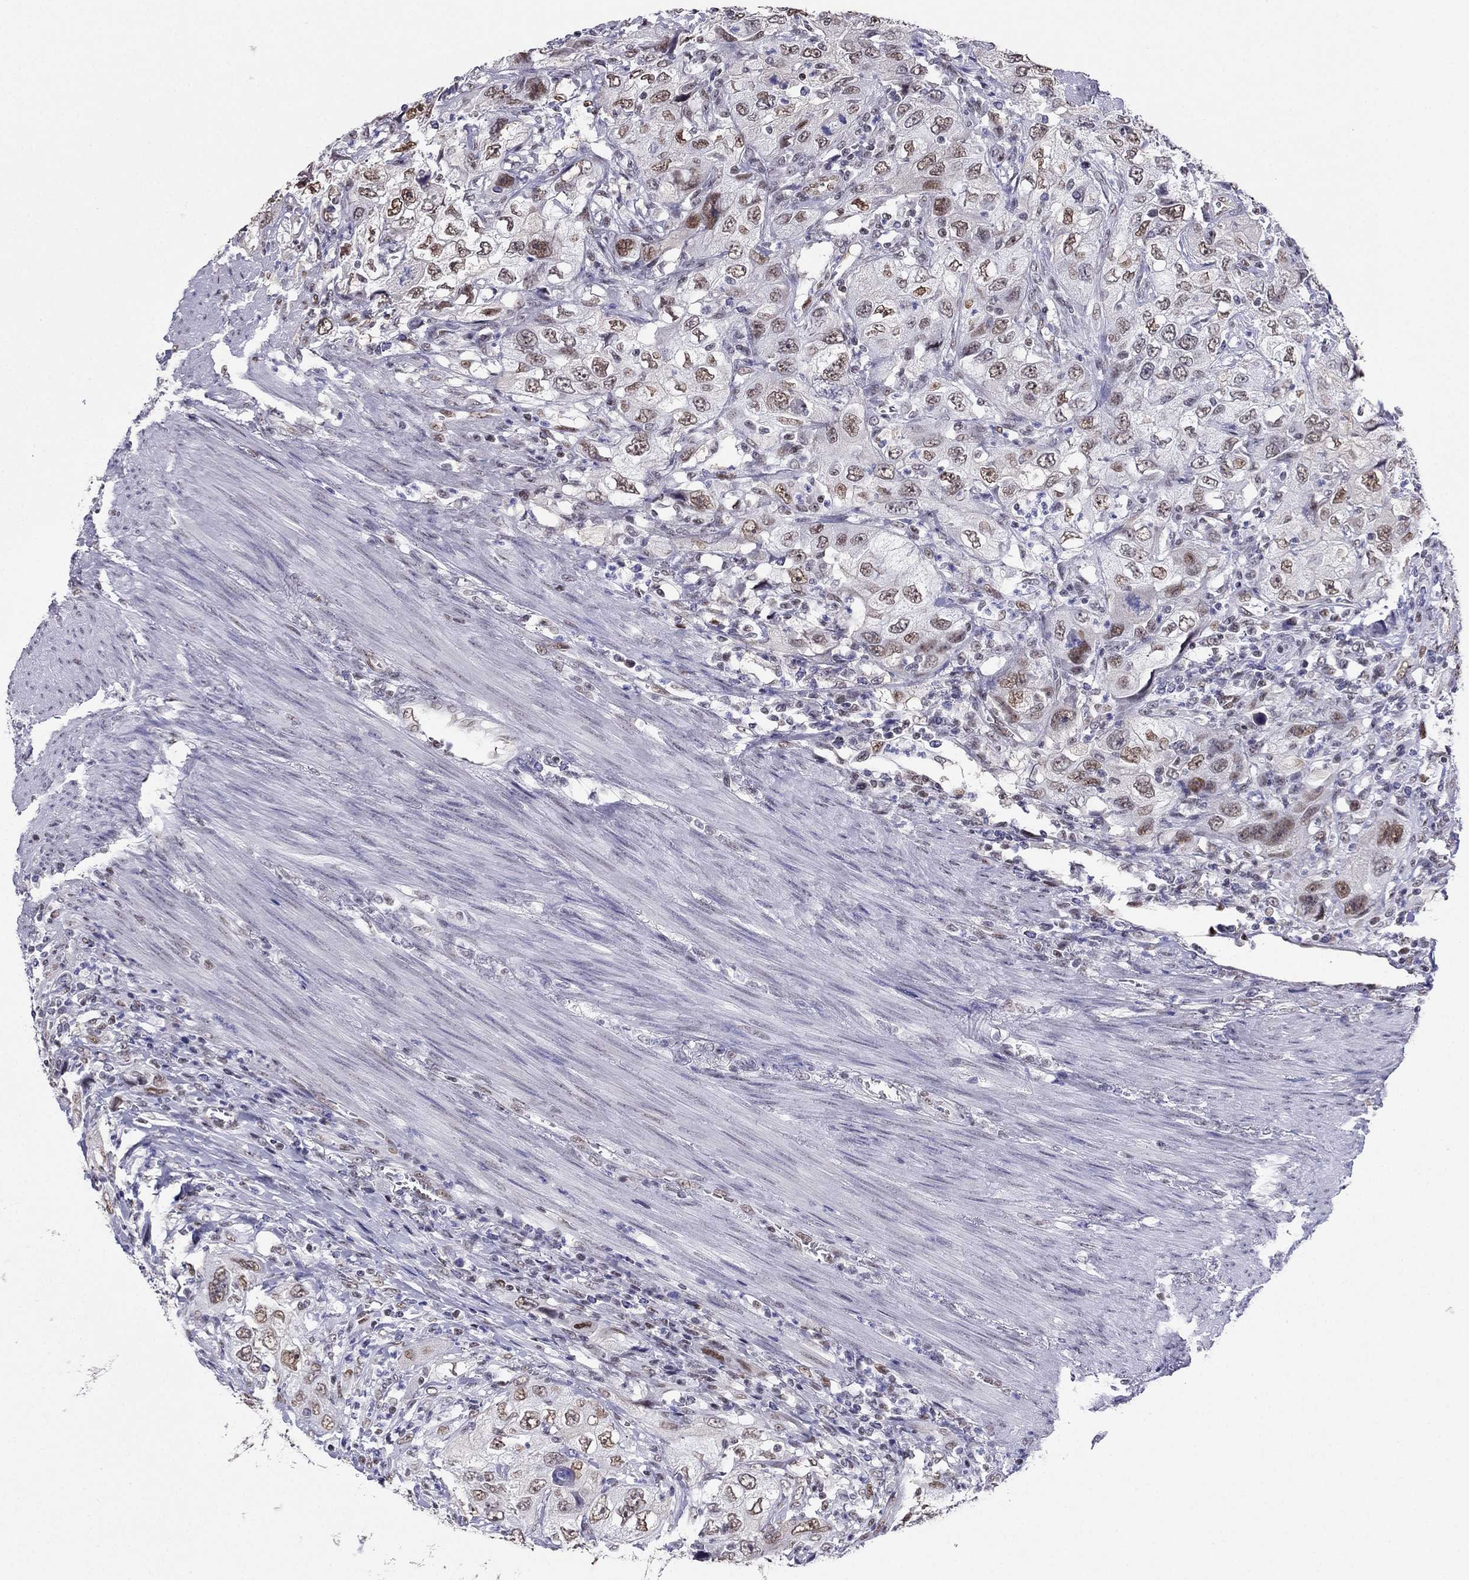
{"staining": {"intensity": "weak", "quantity": ">75%", "location": "nuclear"}, "tissue": "urothelial cancer", "cell_type": "Tumor cells", "image_type": "cancer", "snomed": [{"axis": "morphology", "description": "Urothelial carcinoma, High grade"}, {"axis": "topography", "description": "Urinary bladder"}], "caption": "Urothelial cancer stained with DAB (3,3'-diaminobenzidine) immunohistochemistry exhibits low levels of weak nuclear positivity in approximately >75% of tumor cells. (brown staining indicates protein expression, while blue staining denotes nuclei).", "gene": "PPM1G", "patient": {"sex": "male", "age": 76}}